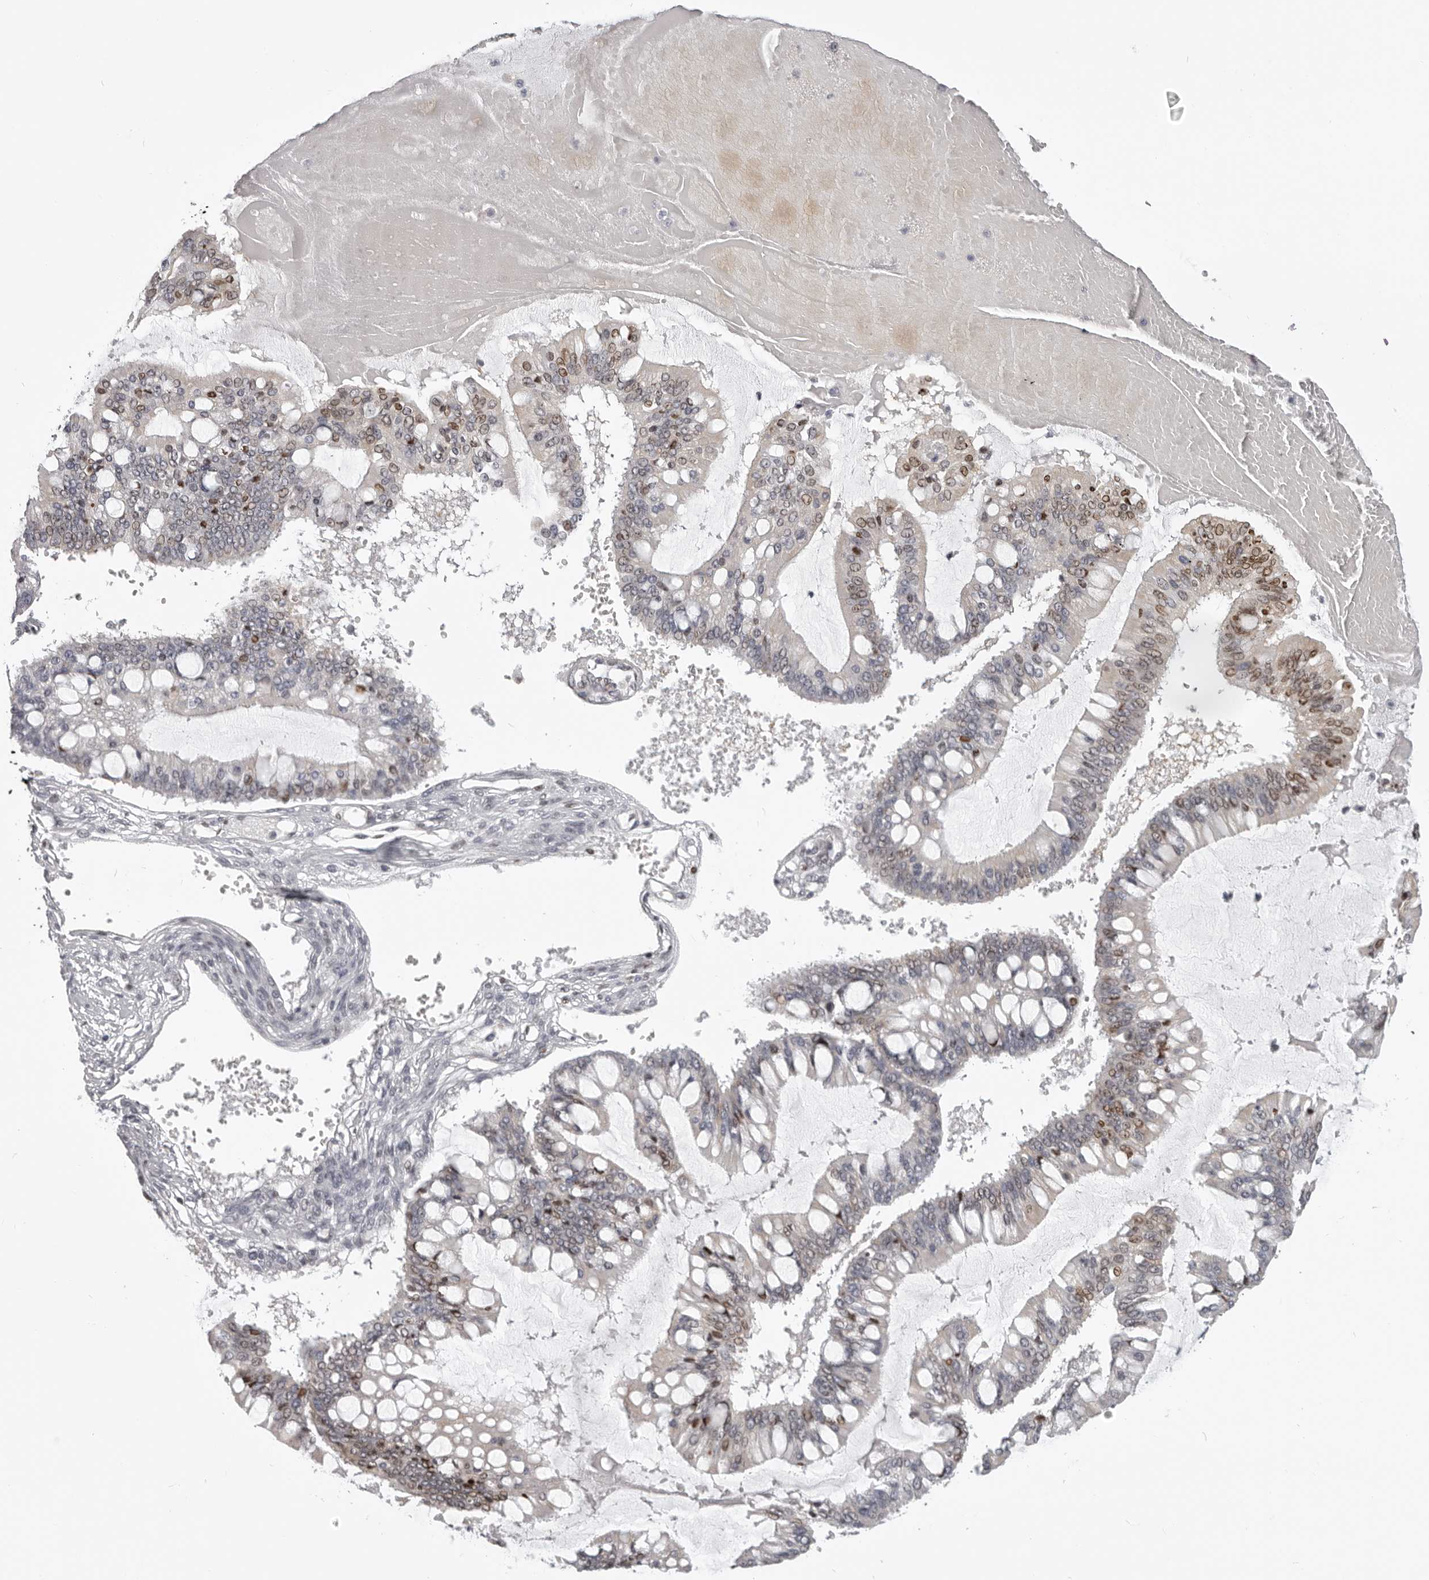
{"staining": {"intensity": "moderate", "quantity": "<25%", "location": "nuclear"}, "tissue": "ovarian cancer", "cell_type": "Tumor cells", "image_type": "cancer", "snomed": [{"axis": "morphology", "description": "Cystadenocarcinoma, mucinous, NOS"}, {"axis": "topography", "description": "Ovary"}], "caption": "Immunohistochemical staining of ovarian mucinous cystadenocarcinoma demonstrates low levels of moderate nuclear staining in about <25% of tumor cells. (Brightfield microscopy of DAB IHC at high magnification).", "gene": "SRP19", "patient": {"sex": "female", "age": 73}}